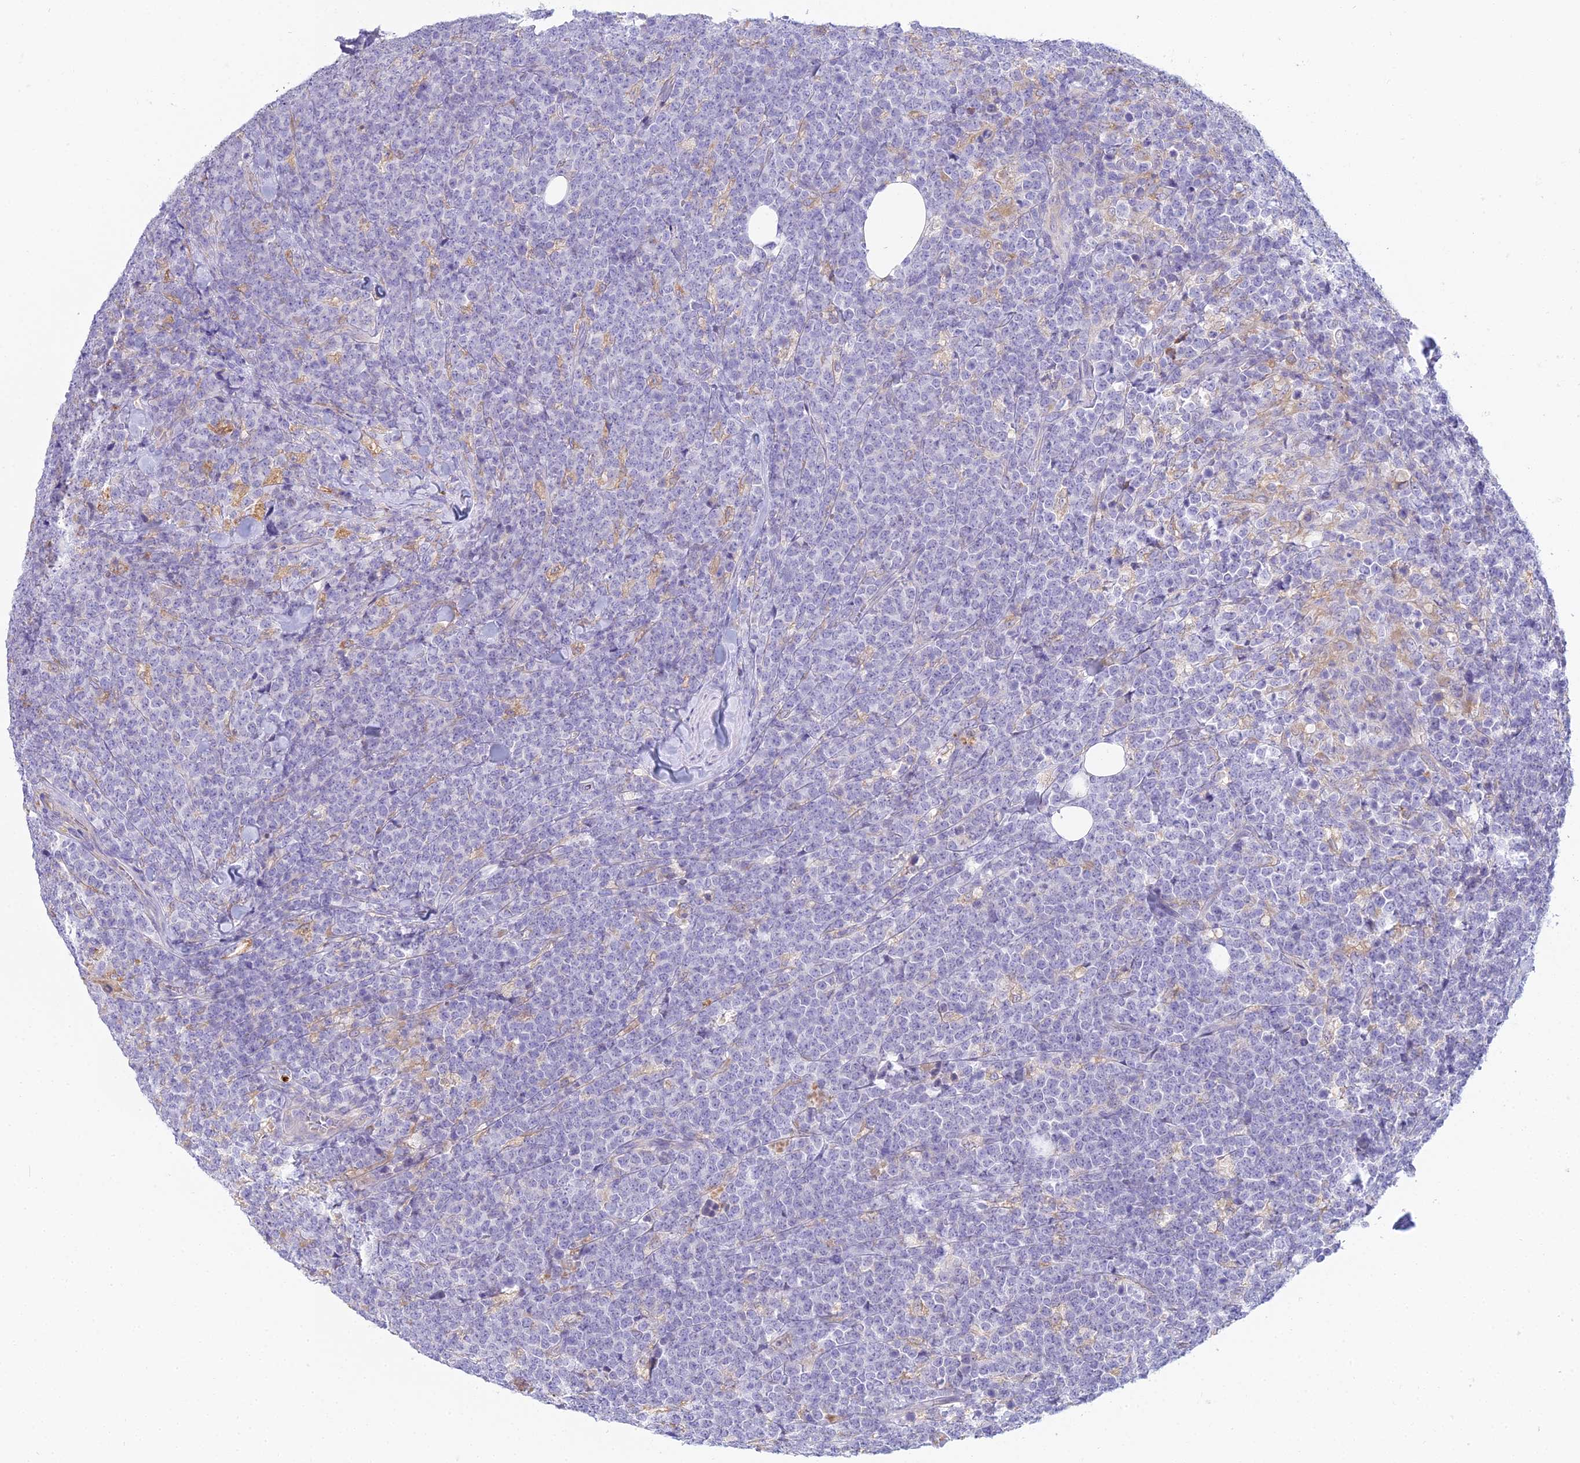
{"staining": {"intensity": "negative", "quantity": "none", "location": "none"}, "tissue": "lymphoma", "cell_type": "Tumor cells", "image_type": "cancer", "snomed": [{"axis": "morphology", "description": "Malignant lymphoma, non-Hodgkin's type, High grade"}, {"axis": "topography", "description": "Small intestine"}], "caption": "An immunohistochemistry photomicrograph of high-grade malignant lymphoma, non-Hodgkin's type is shown. There is no staining in tumor cells of high-grade malignant lymphoma, non-Hodgkin's type. Brightfield microscopy of immunohistochemistry (IHC) stained with DAB (brown) and hematoxylin (blue), captured at high magnification.", "gene": "HM13", "patient": {"sex": "male", "age": 8}}